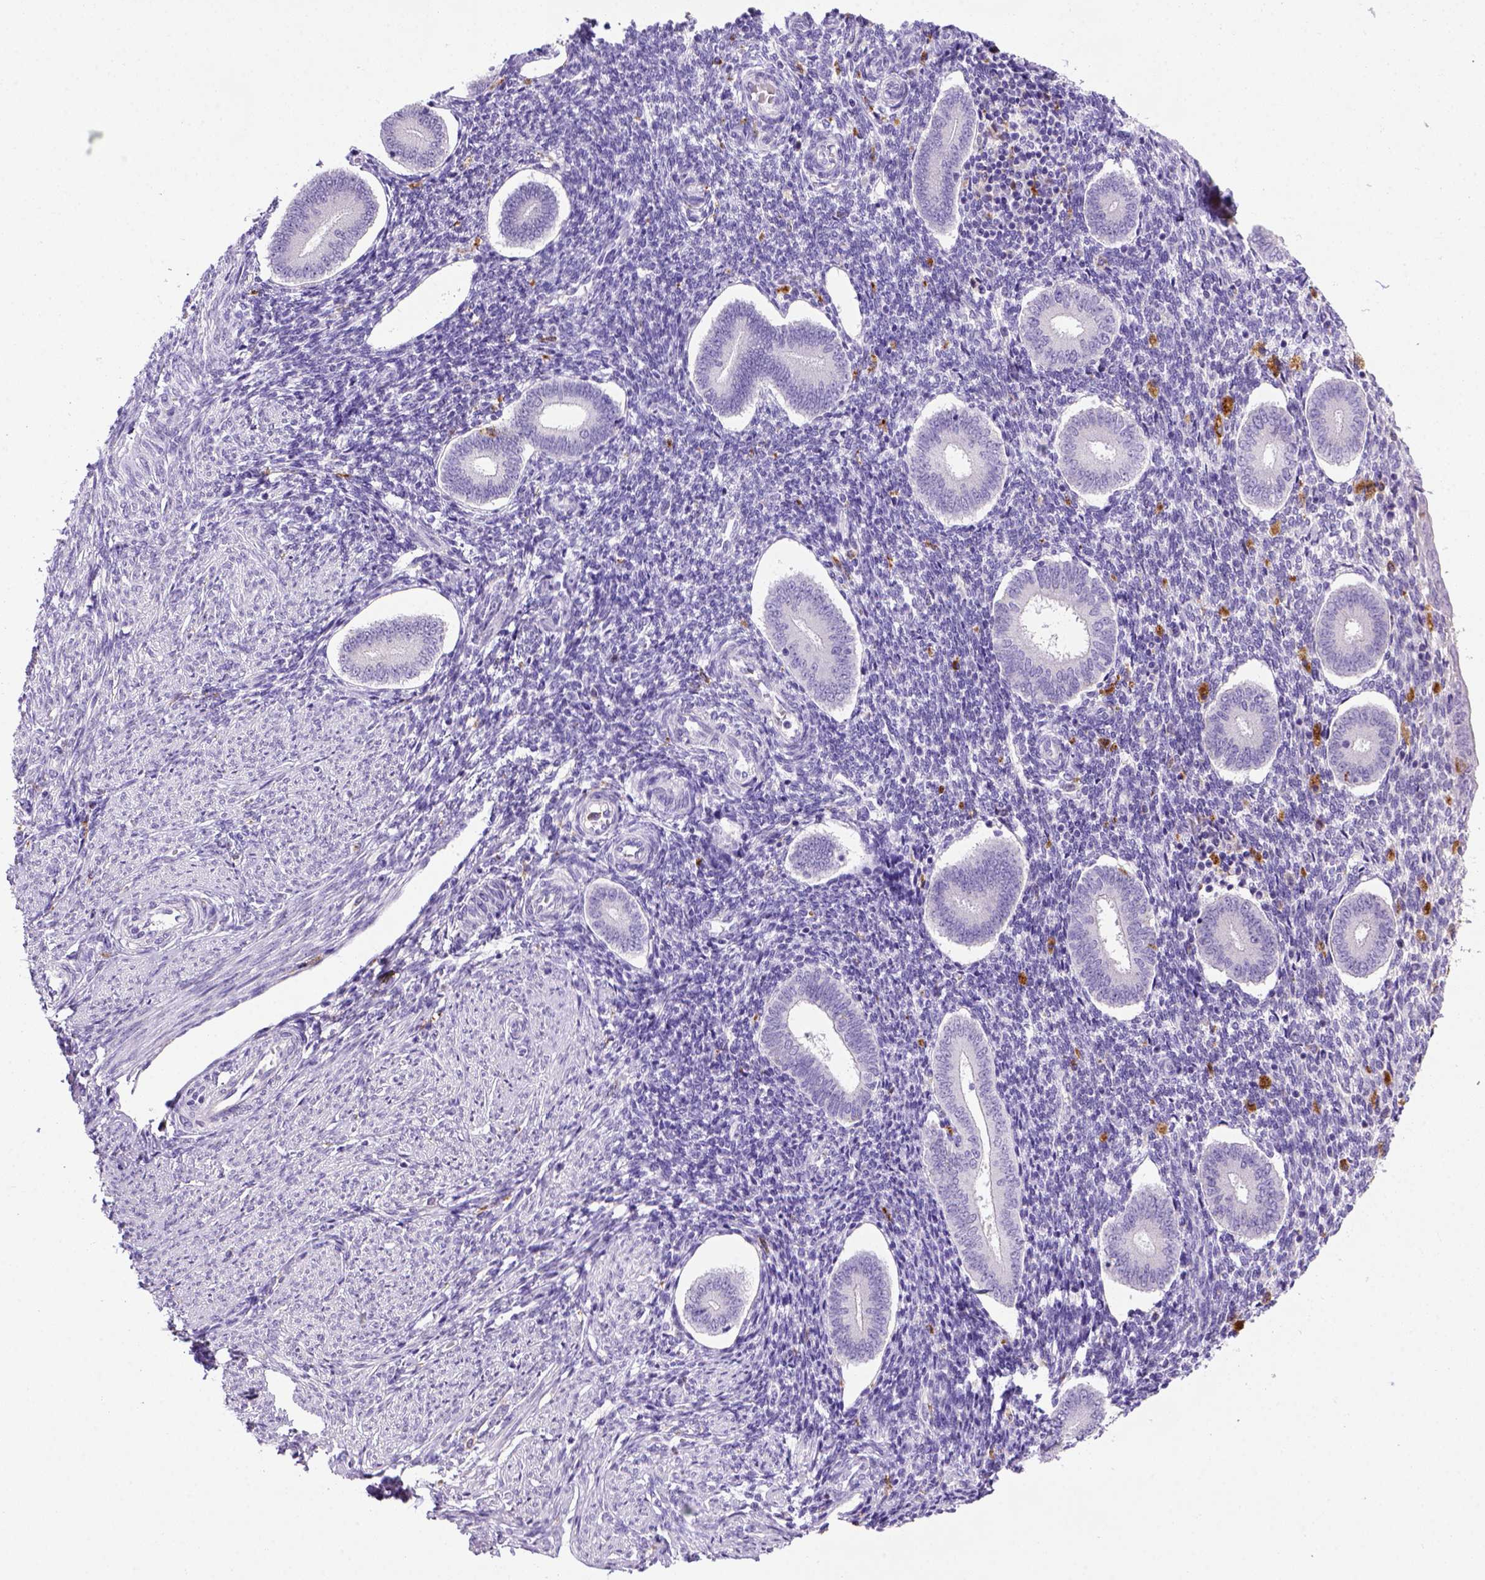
{"staining": {"intensity": "negative", "quantity": "none", "location": "none"}, "tissue": "endometrium", "cell_type": "Cells in endometrial stroma", "image_type": "normal", "snomed": [{"axis": "morphology", "description": "Normal tissue, NOS"}, {"axis": "topography", "description": "Endometrium"}], "caption": "IHC photomicrograph of normal endometrium: endometrium stained with DAB (3,3'-diaminobenzidine) reveals no significant protein positivity in cells in endometrial stroma.", "gene": "CD68", "patient": {"sex": "female", "age": 40}}